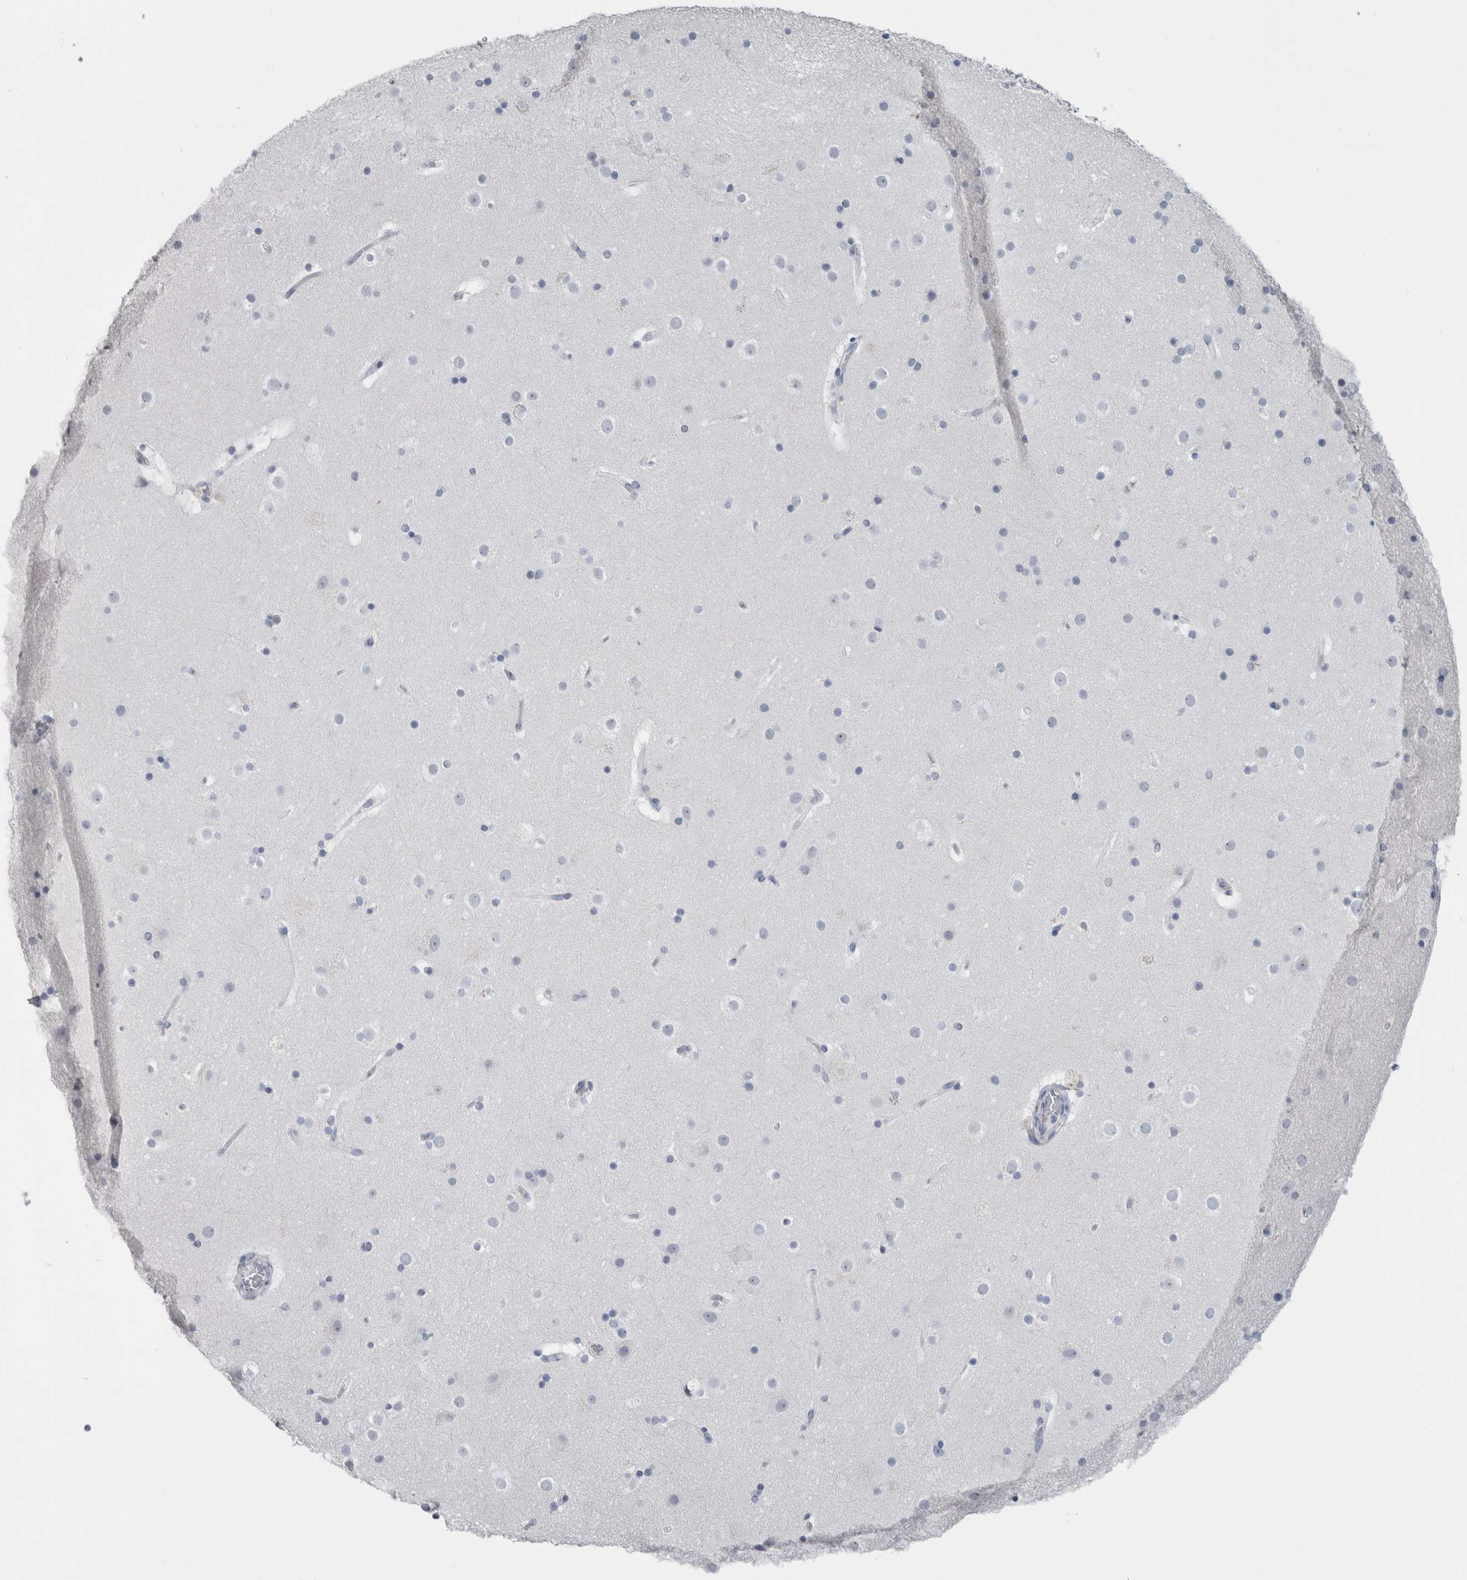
{"staining": {"intensity": "negative", "quantity": "none", "location": "none"}, "tissue": "cerebral cortex", "cell_type": "Endothelial cells", "image_type": "normal", "snomed": [{"axis": "morphology", "description": "Normal tissue, NOS"}, {"axis": "topography", "description": "Cerebral cortex"}], "caption": "High power microscopy photomicrograph of an immunohistochemistry photomicrograph of normal cerebral cortex, revealing no significant expression in endothelial cells.", "gene": "MSMB", "patient": {"sex": "male", "age": 57}}